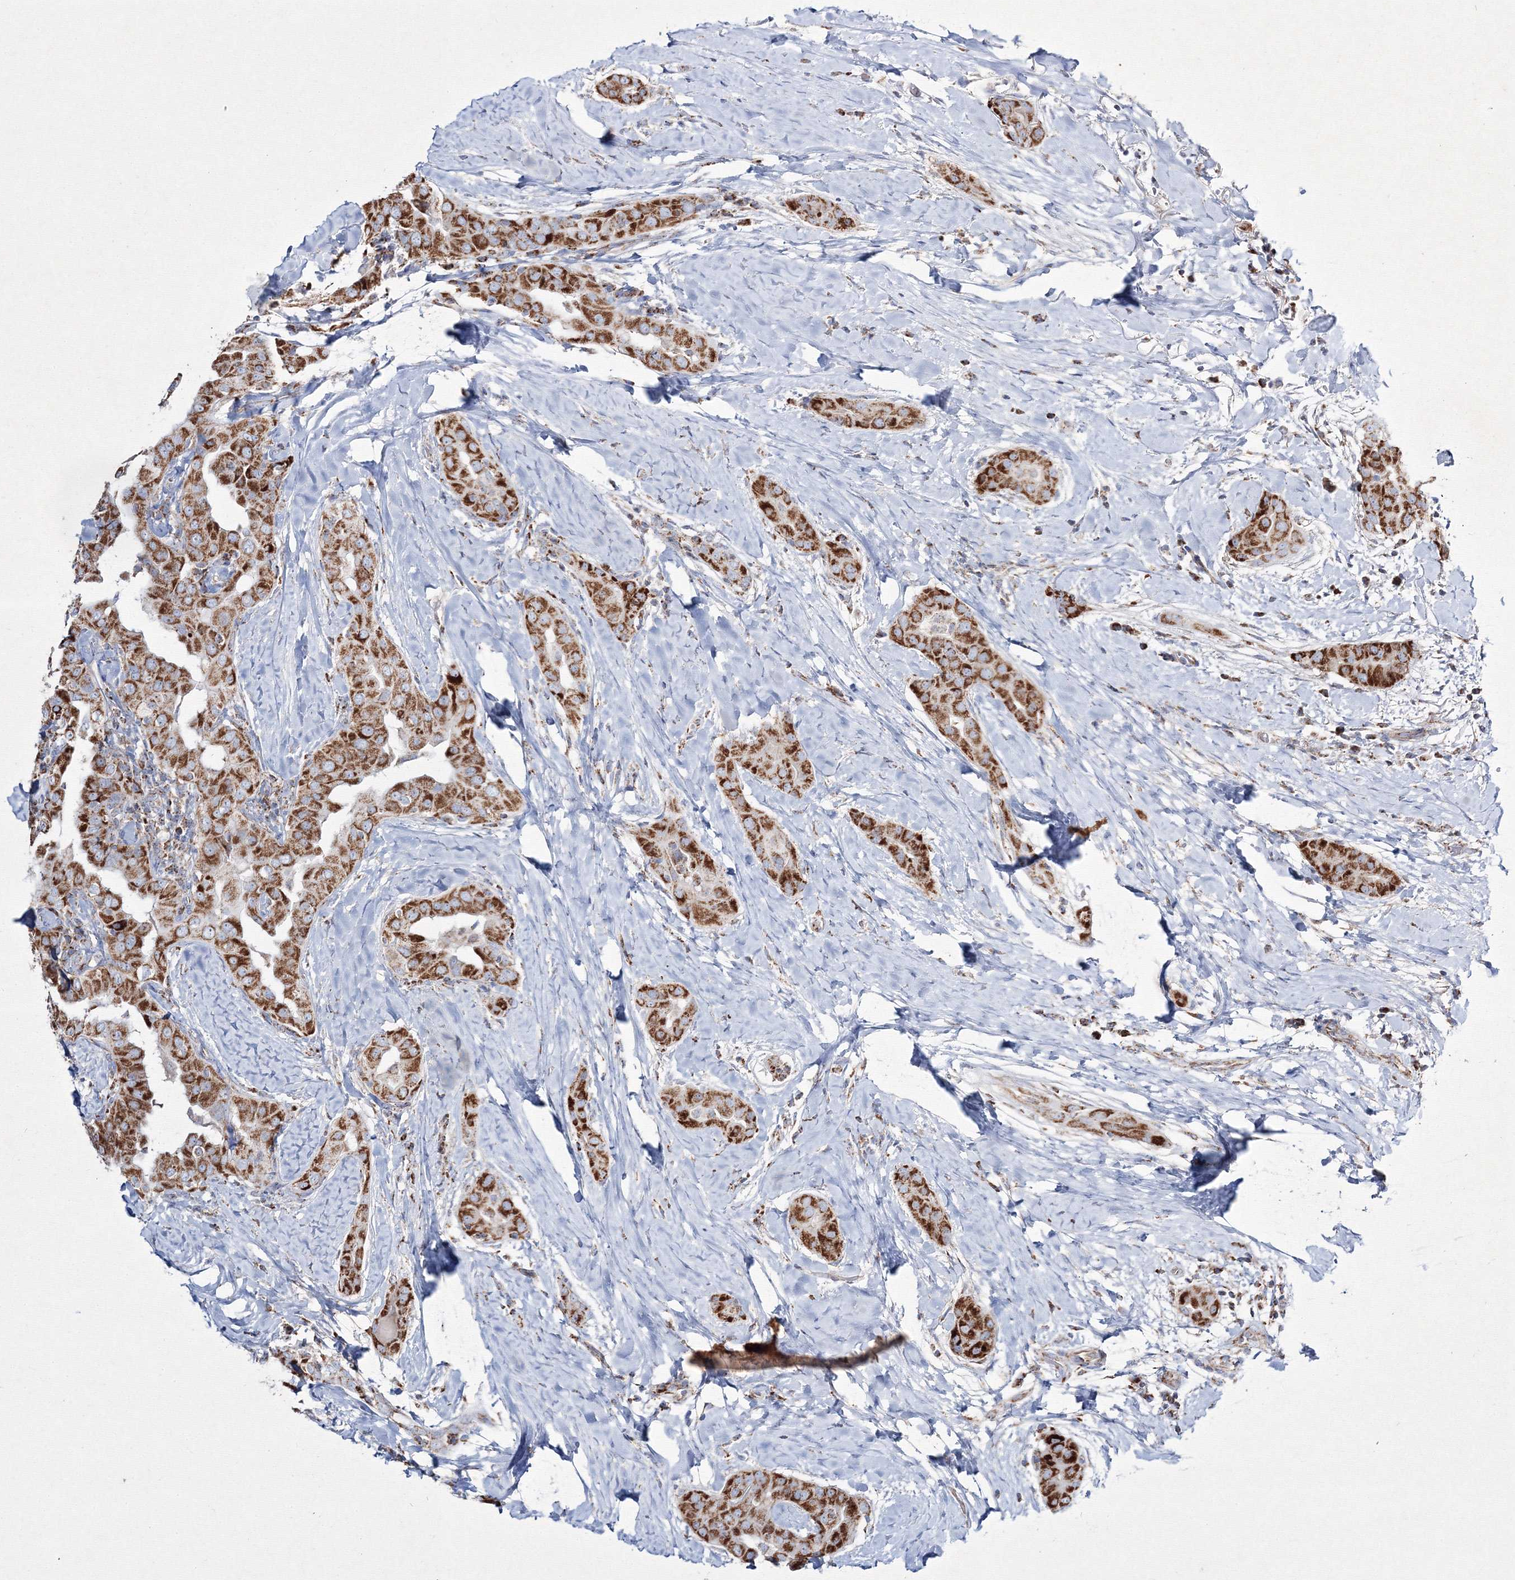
{"staining": {"intensity": "strong", "quantity": ">75%", "location": "cytoplasmic/membranous"}, "tissue": "thyroid cancer", "cell_type": "Tumor cells", "image_type": "cancer", "snomed": [{"axis": "morphology", "description": "Papillary adenocarcinoma, NOS"}, {"axis": "topography", "description": "Thyroid gland"}], "caption": "About >75% of tumor cells in thyroid cancer exhibit strong cytoplasmic/membranous protein positivity as visualized by brown immunohistochemical staining.", "gene": "IGSF9", "patient": {"sex": "male", "age": 33}}